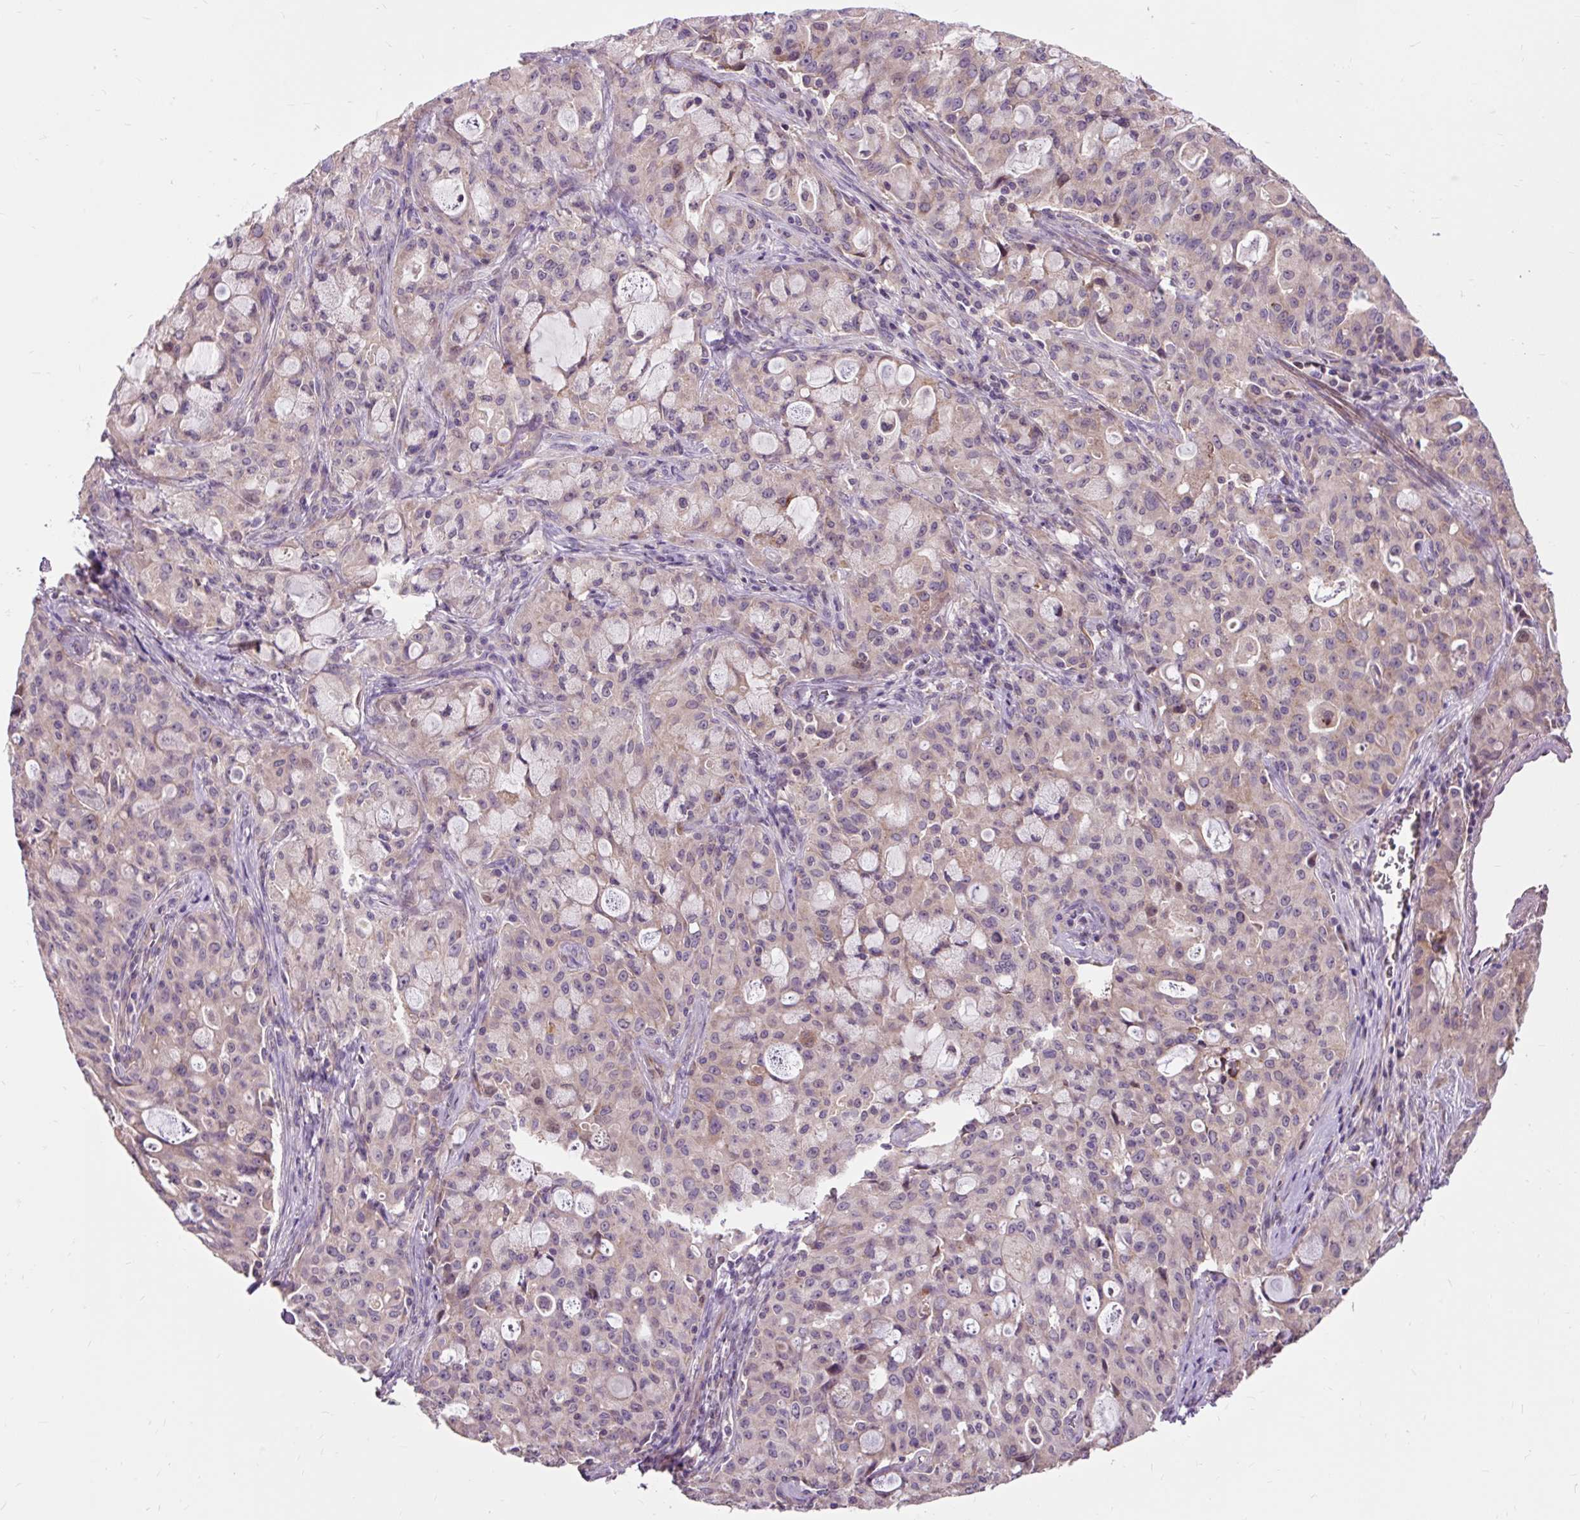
{"staining": {"intensity": "weak", "quantity": "<25%", "location": "cytoplasmic/membranous"}, "tissue": "lung cancer", "cell_type": "Tumor cells", "image_type": "cancer", "snomed": [{"axis": "morphology", "description": "Adenocarcinoma, NOS"}, {"axis": "topography", "description": "Lung"}], "caption": "Immunohistochemistry (IHC) of lung adenocarcinoma demonstrates no positivity in tumor cells.", "gene": "PRIMPOL", "patient": {"sex": "female", "age": 44}}